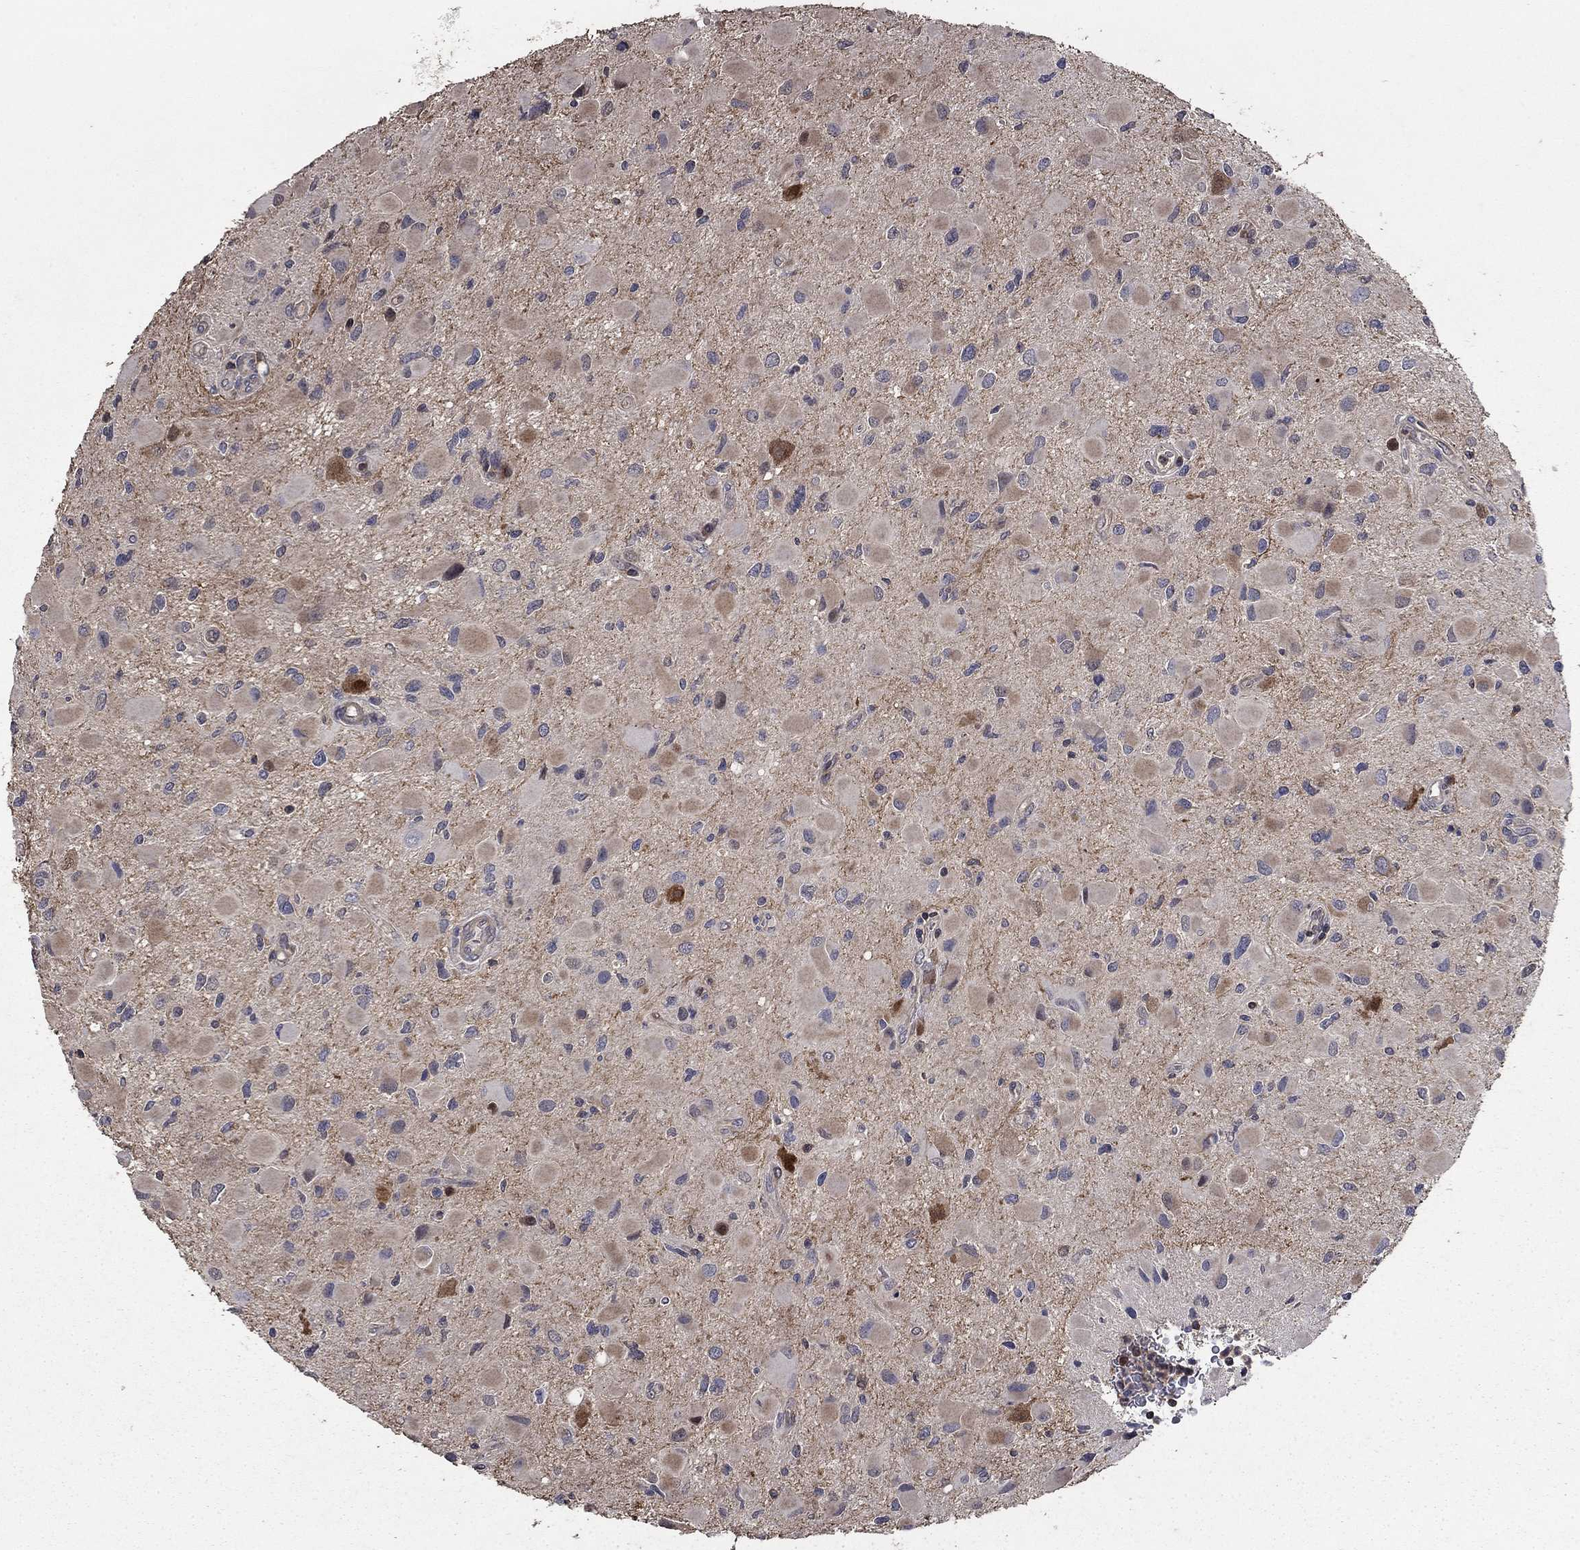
{"staining": {"intensity": "weak", "quantity": "25%-75%", "location": "cytoplasmic/membranous"}, "tissue": "glioma", "cell_type": "Tumor cells", "image_type": "cancer", "snomed": [{"axis": "morphology", "description": "Glioma, malignant, Low grade"}, {"axis": "topography", "description": "Brain"}], "caption": "Malignant low-grade glioma stained with DAB IHC displays low levels of weak cytoplasmic/membranous positivity in approximately 25%-75% of tumor cells.", "gene": "DVL1", "patient": {"sex": "female", "age": 32}}